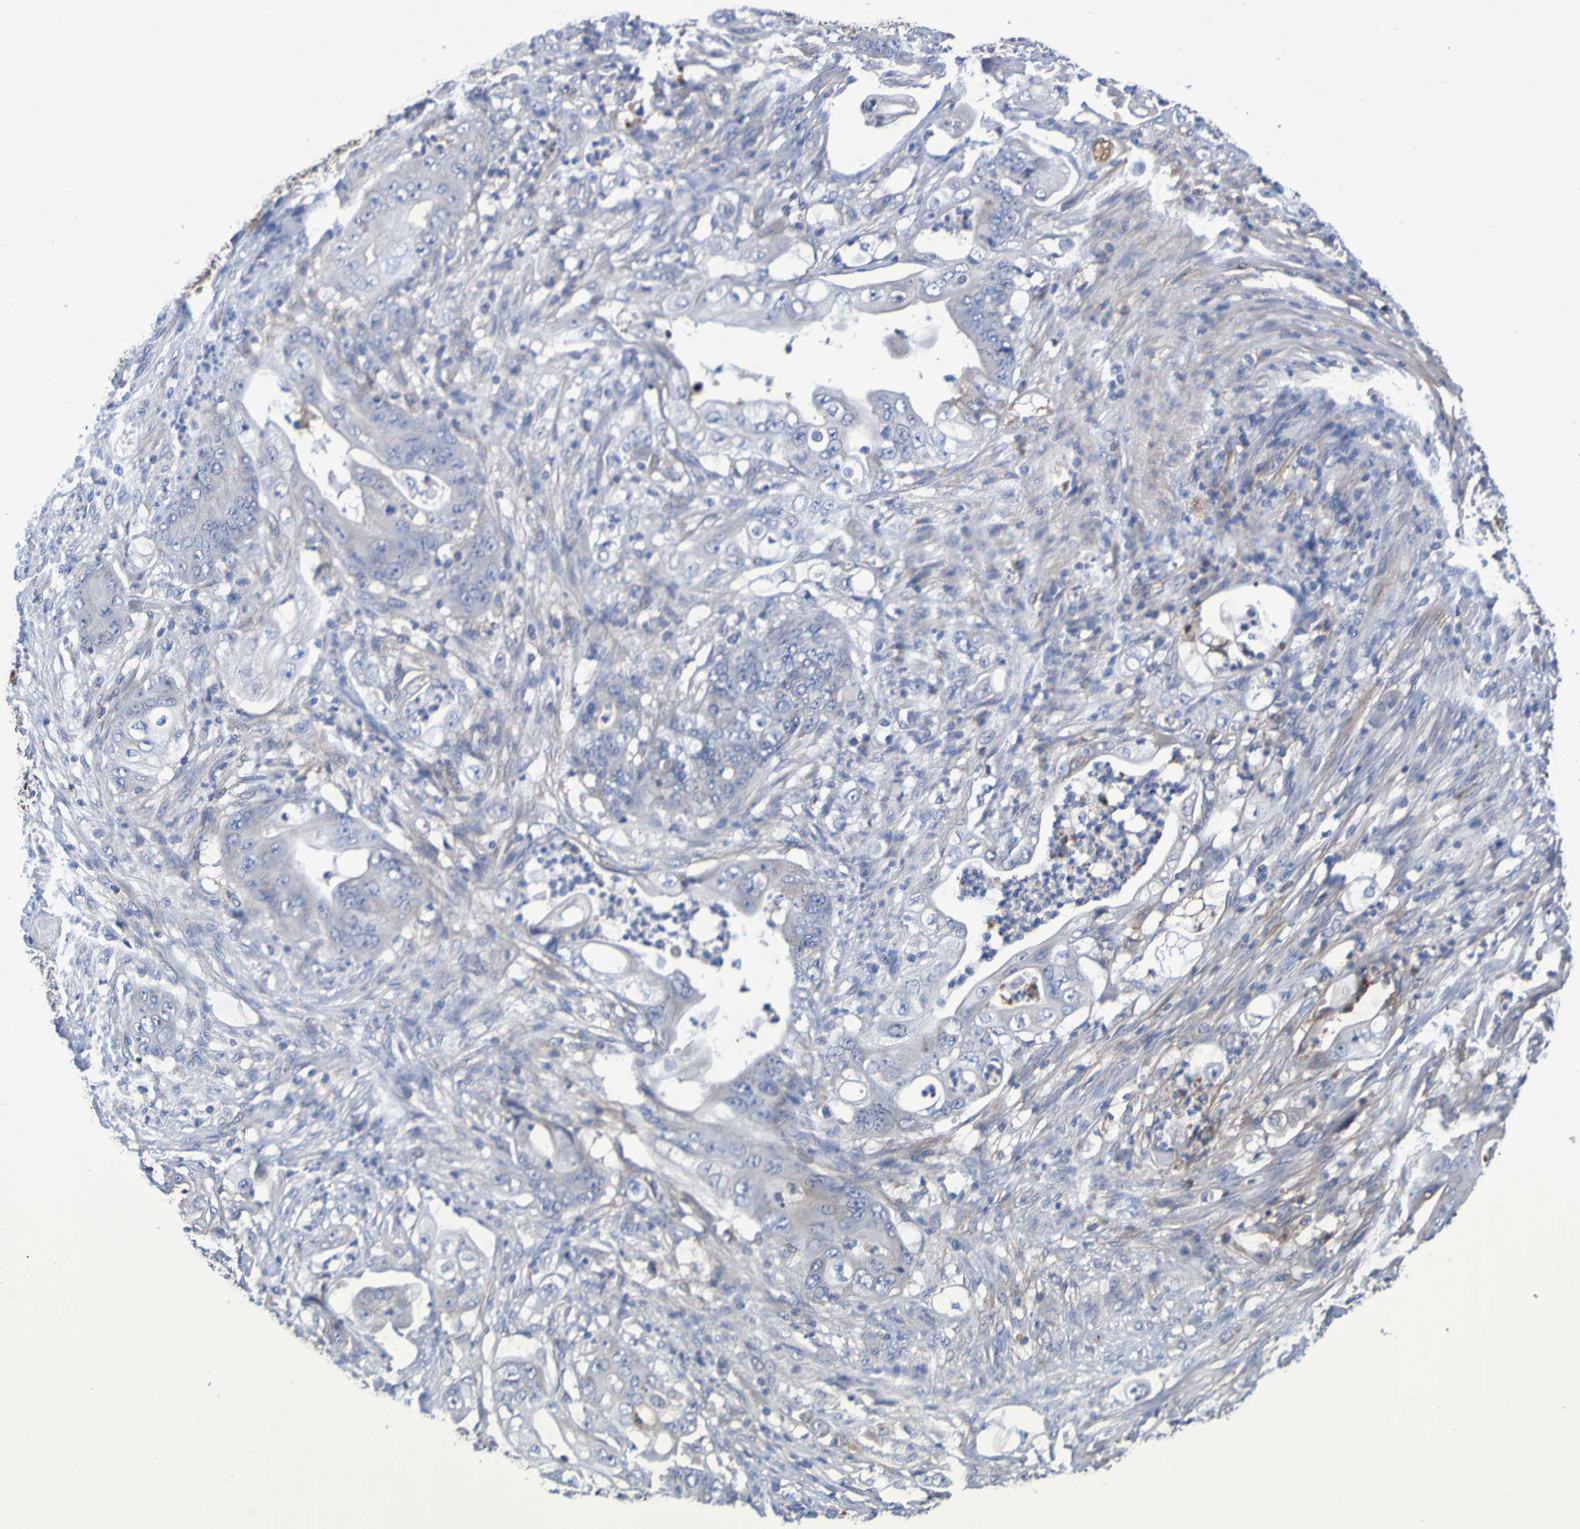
{"staining": {"intensity": "negative", "quantity": "none", "location": "none"}, "tissue": "stomach cancer", "cell_type": "Tumor cells", "image_type": "cancer", "snomed": [{"axis": "morphology", "description": "Adenocarcinoma, NOS"}, {"axis": "topography", "description": "Stomach"}], "caption": "Immunohistochemical staining of human adenocarcinoma (stomach) exhibits no significant positivity in tumor cells.", "gene": "GAB3", "patient": {"sex": "female", "age": 73}}